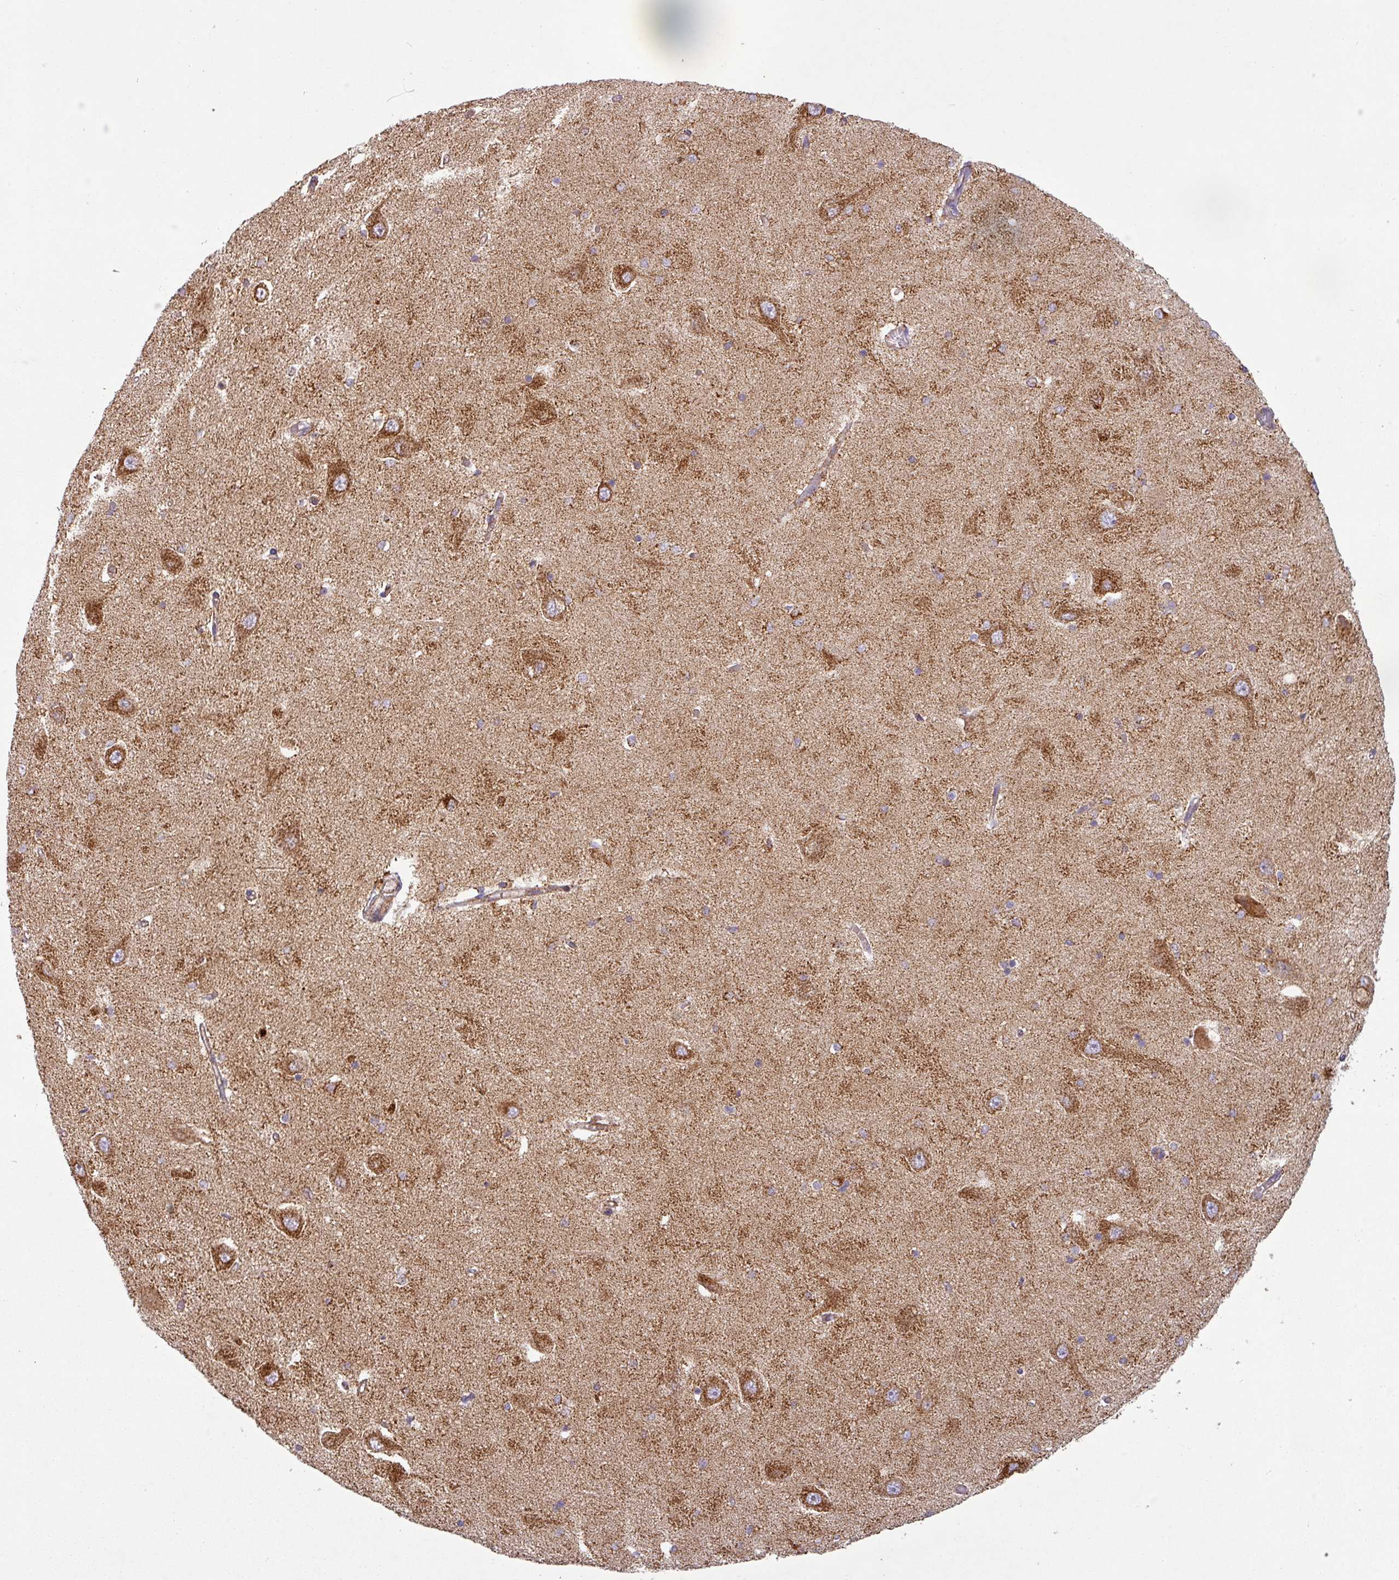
{"staining": {"intensity": "moderate", "quantity": "<25%", "location": "cytoplasmic/membranous"}, "tissue": "hippocampus", "cell_type": "Glial cells", "image_type": "normal", "snomed": [{"axis": "morphology", "description": "Normal tissue, NOS"}, {"axis": "topography", "description": "Hippocampus"}], "caption": "Immunohistochemistry image of normal human hippocampus stained for a protein (brown), which displays low levels of moderate cytoplasmic/membranous staining in about <25% of glial cells.", "gene": "GPD2", "patient": {"sex": "male", "age": 45}}